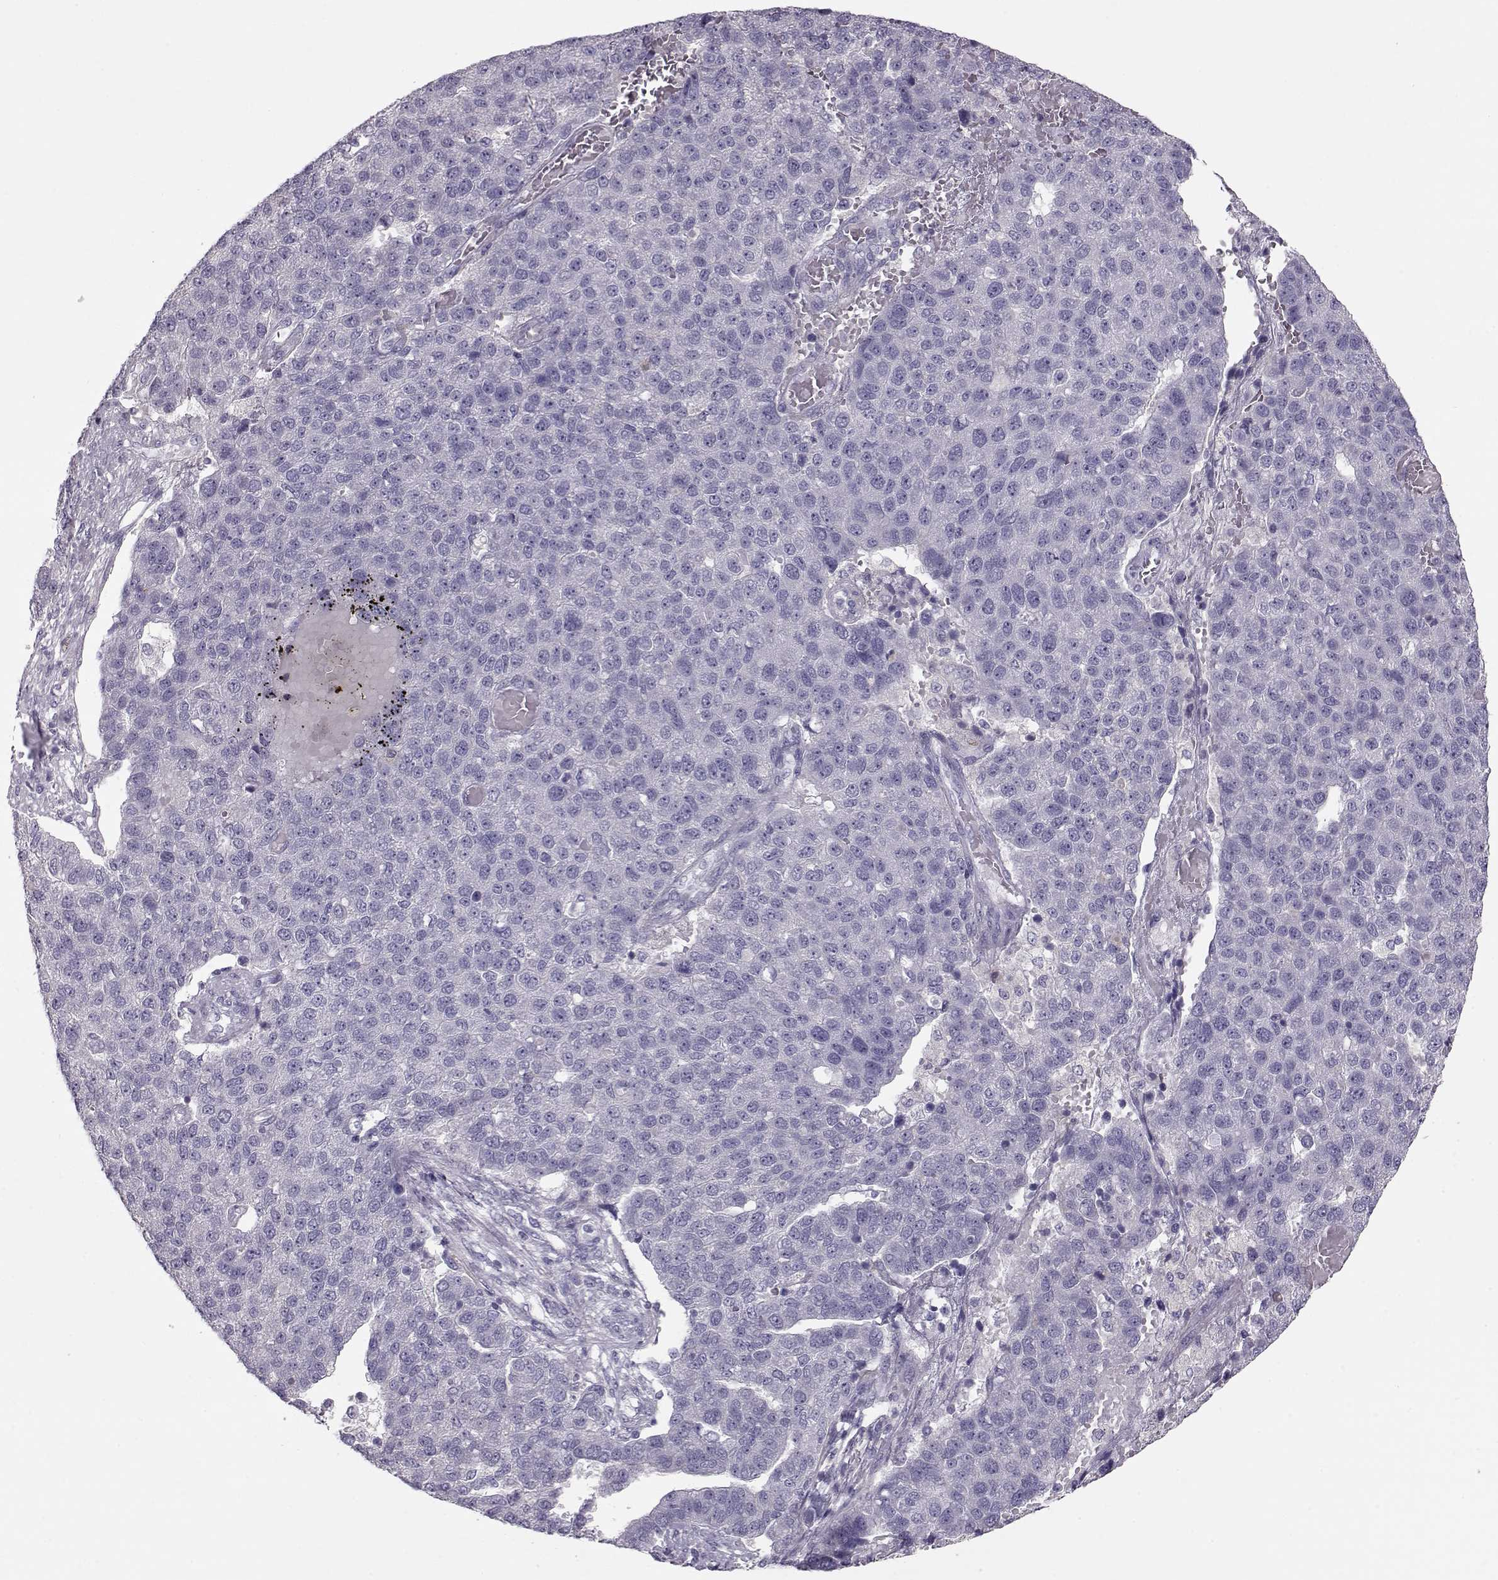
{"staining": {"intensity": "negative", "quantity": "none", "location": "none"}, "tissue": "pancreatic cancer", "cell_type": "Tumor cells", "image_type": "cancer", "snomed": [{"axis": "morphology", "description": "Adenocarcinoma, NOS"}, {"axis": "topography", "description": "Pancreas"}], "caption": "Immunohistochemistry image of neoplastic tissue: human pancreatic cancer stained with DAB reveals no significant protein expression in tumor cells.", "gene": "GRK1", "patient": {"sex": "female", "age": 61}}